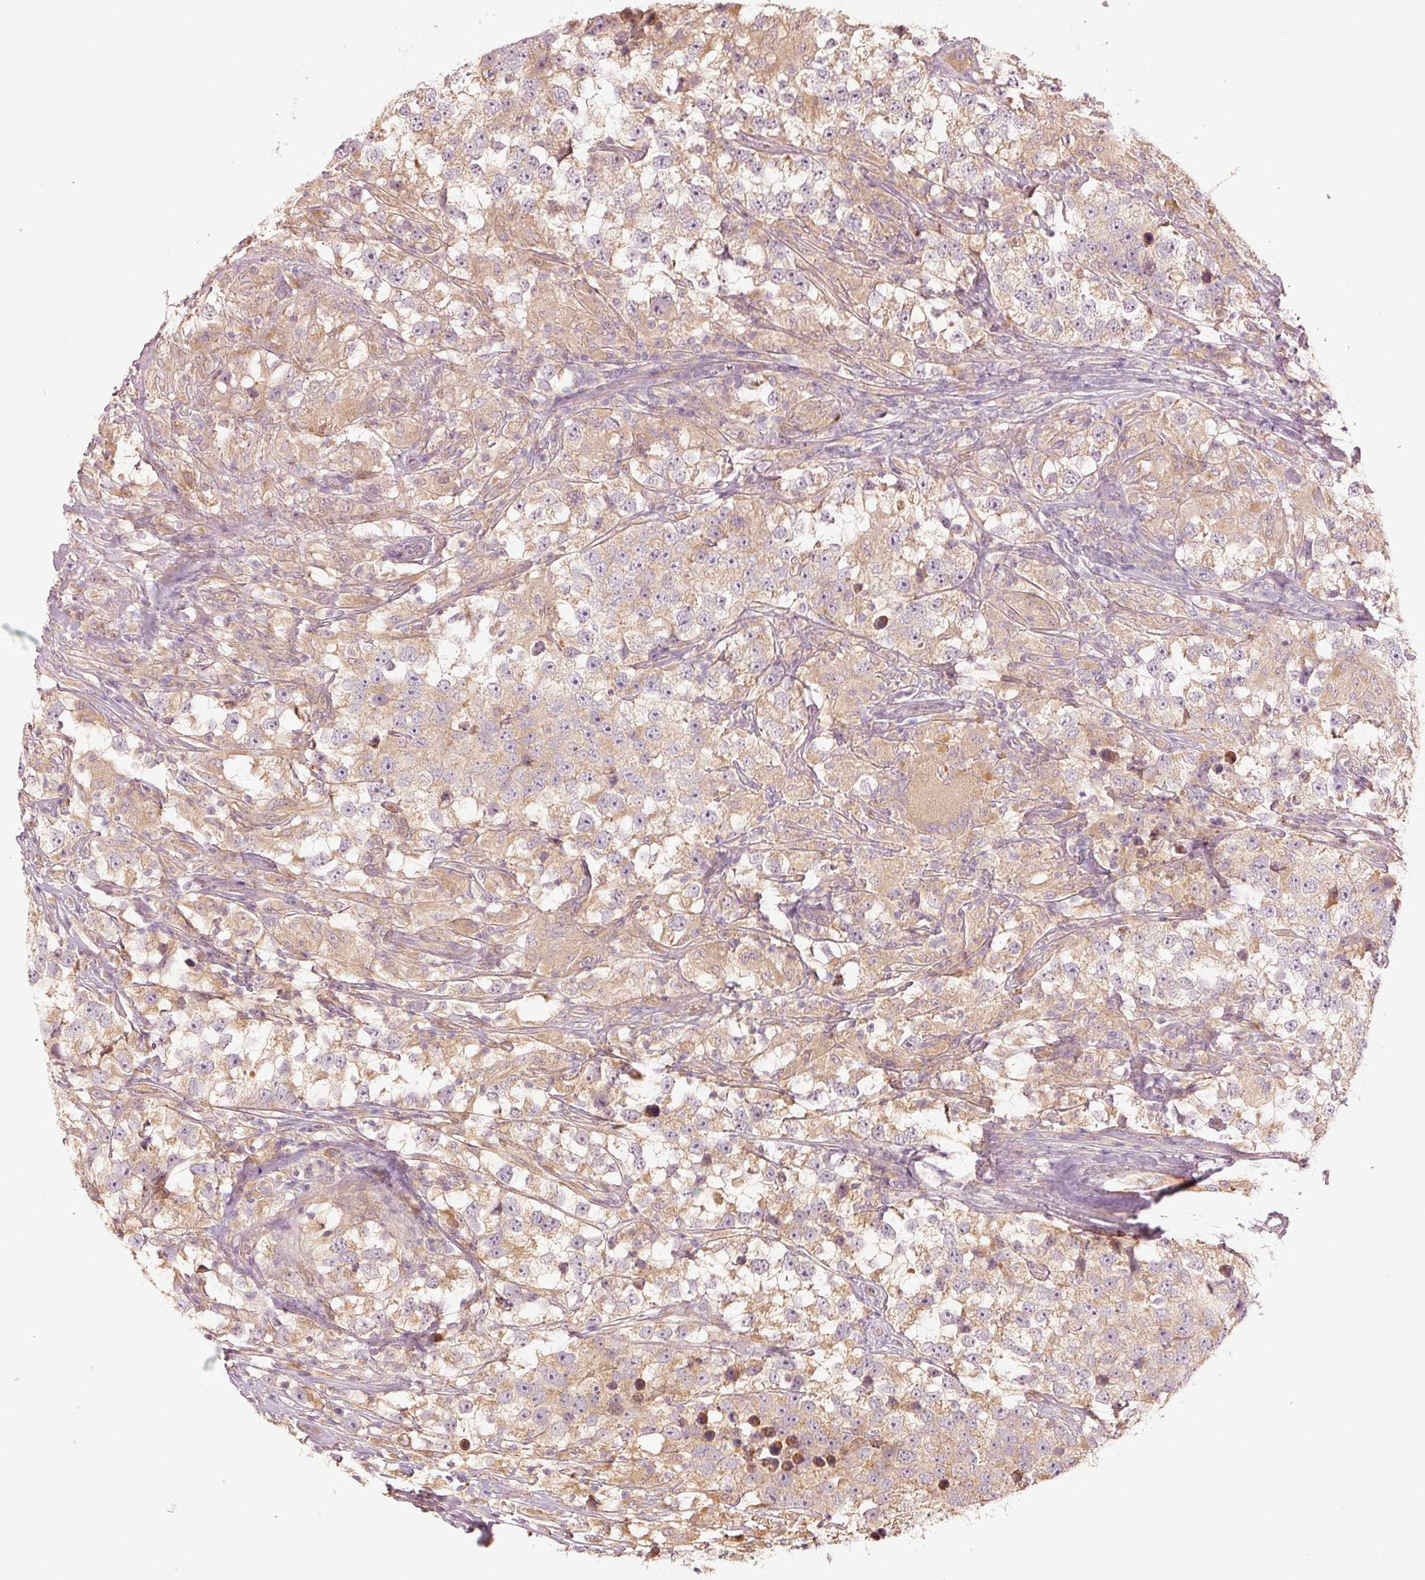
{"staining": {"intensity": "weak", "quantity": "25%-75%", "location": "cytoplasmic/membranous"}, "tissue": "testis cancer", "cell_type": "Tumor cells", "image_type": "cancer", "snomed": [{"axis": "morphology", "description": "Seminoma, NOS"}, {"axis": "topography", "description": "Testis"}], "caption": "A high-resolution image shows immunohistochemistry staining of testis seminoma, which reveals weak cytoplasmic/membranous positivity in about 25%-75% of tumor cells. The protein is stained brown, and the nuclei are stained in blue (DAB (3,3'-diaminobenzidine) IHC with brightfield microscopy, high magnification).", "gene": "MAP10", "patient": {"sex": "male", "age": 46}}